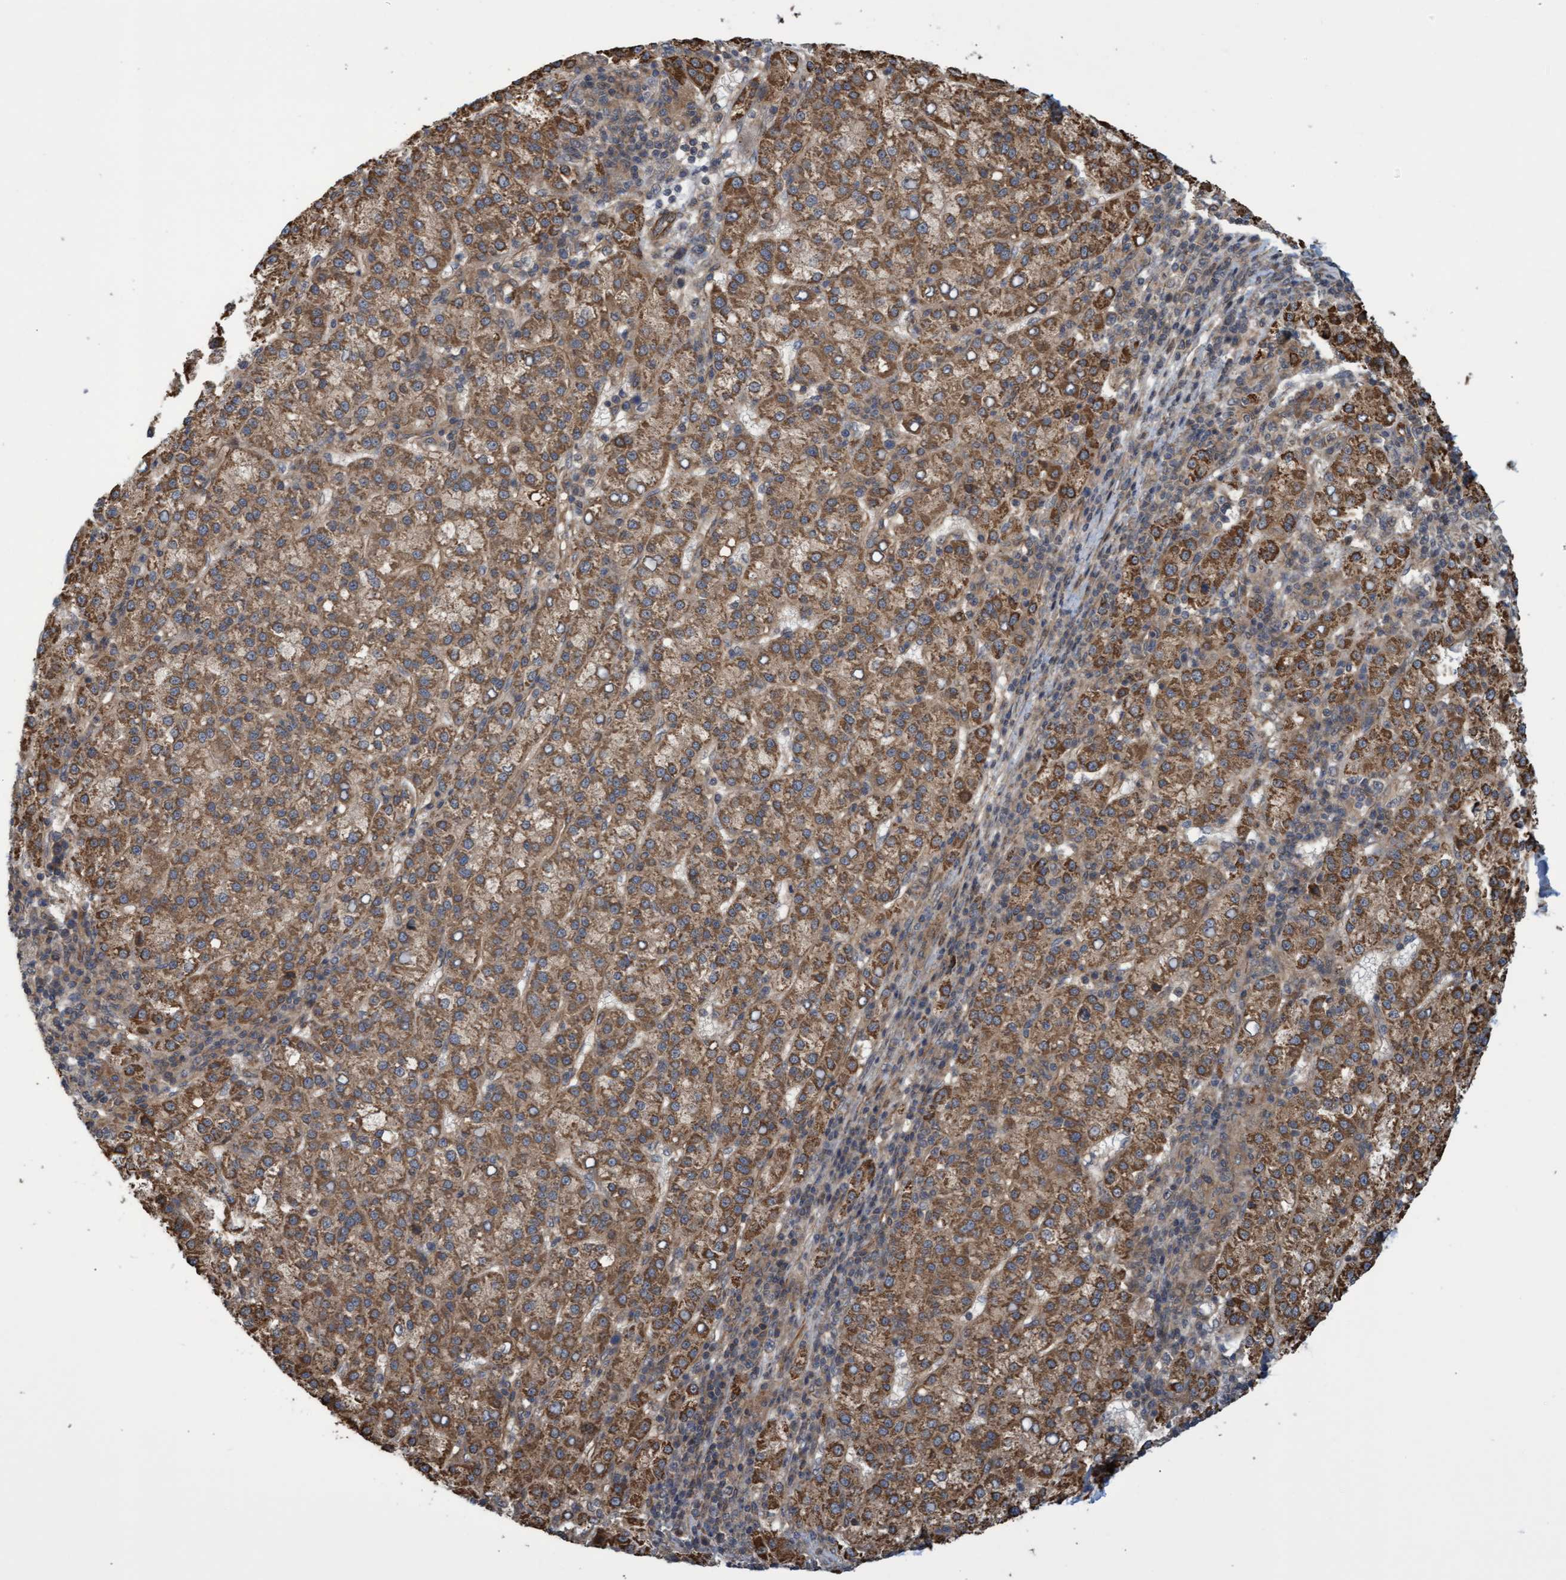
{"staining": {"intensity": "moderate", "quantity": ">75%", "location": "cytoplasmic/membranous"}, "tissue": "liver cancer", "cell_type": "Tumor cells", "image_type": "cancer", "snomed": [{"axis": "morphology", "description": "Carcinoma, Hepatocellular, NOS"}, {"axis": "topography", "description": "Liver"}], "caption": "Immunohistochemical staining of human liver hepatocellular carcinoma reveals medium levels of moderate cytoplasmic/membranous protein staining in approximately >75% of tumor cells.", "gene": "TNFRSF10B", "patient": {"sex": "female", "age": 58}}